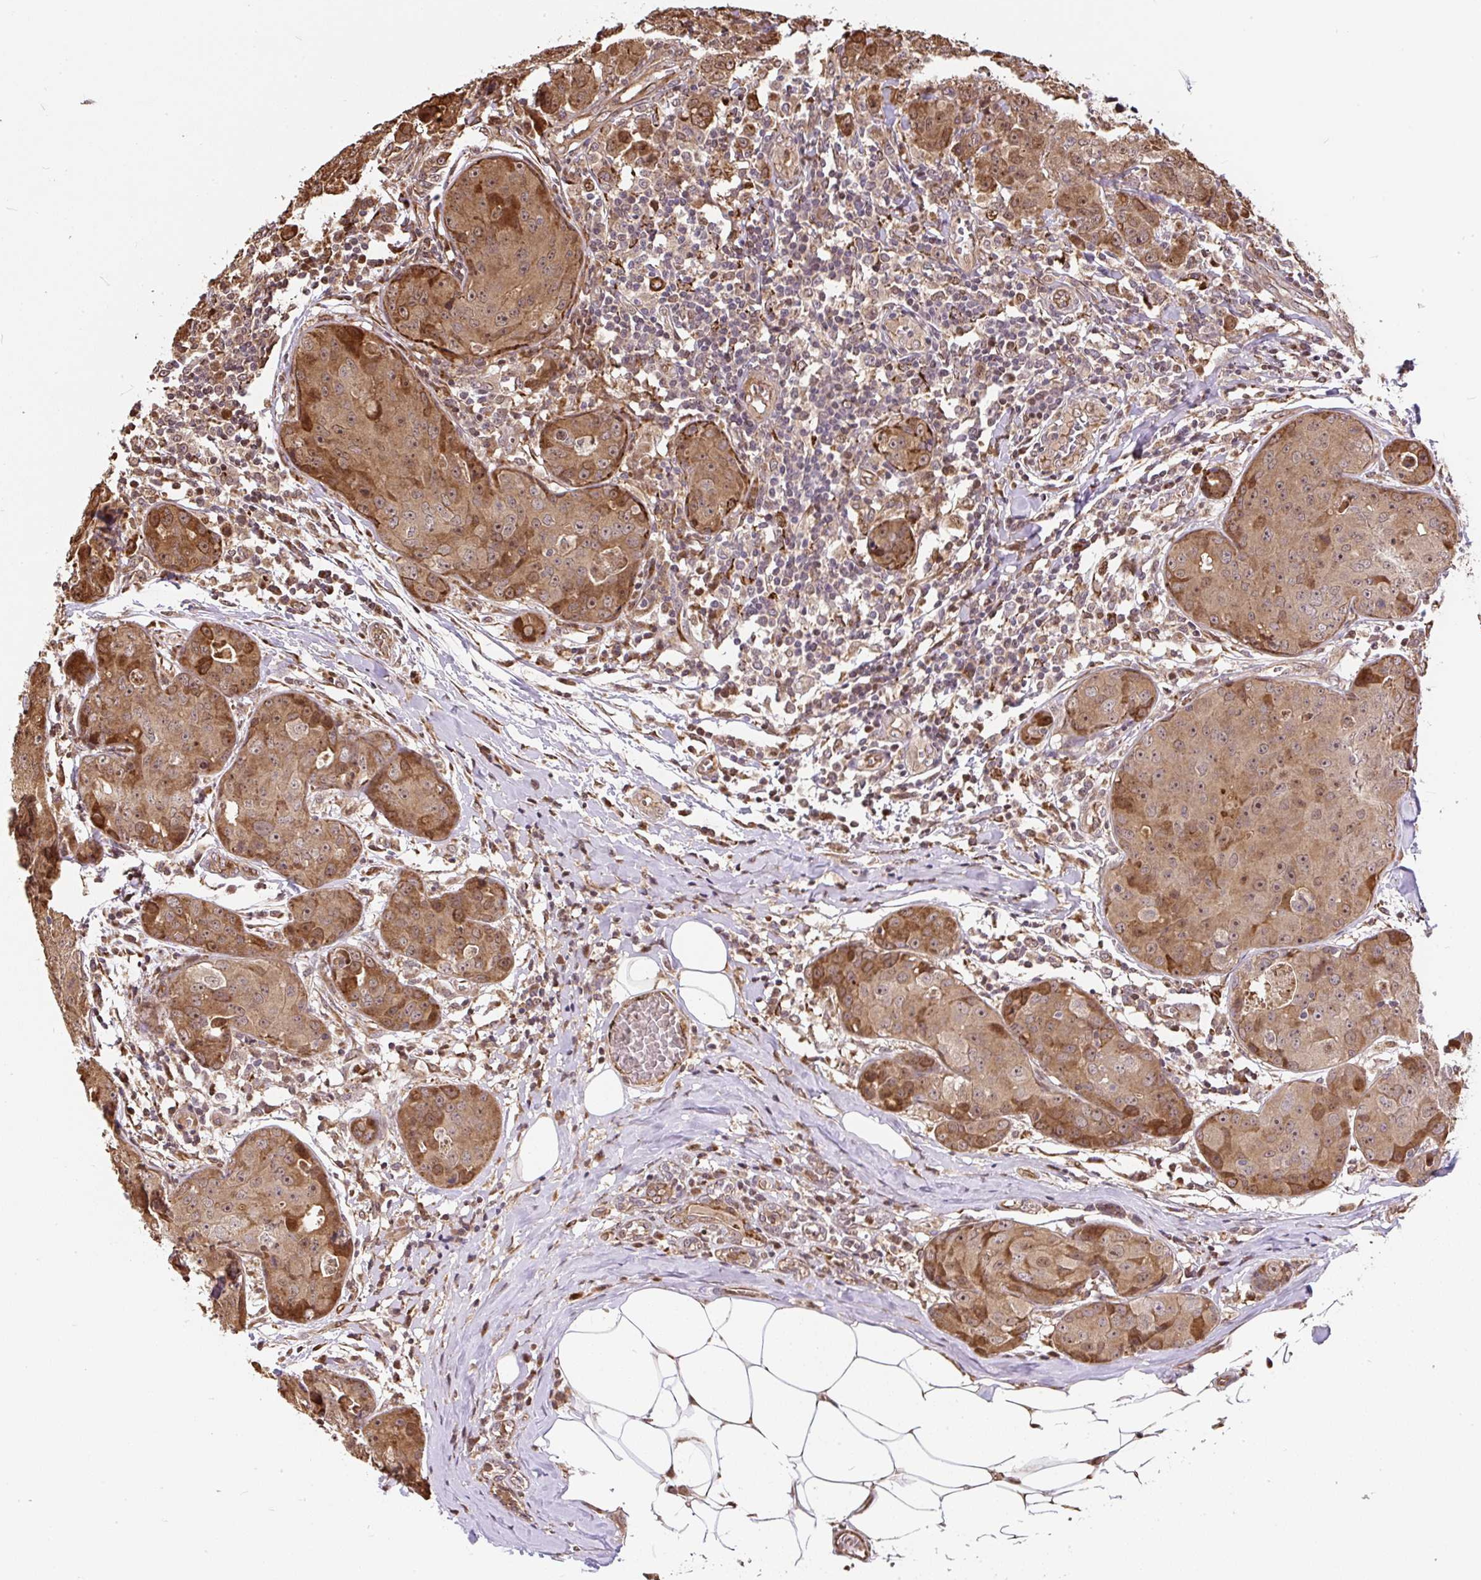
{"staining": {"intensity": "moderate", "quantity": ">75%", "location": "cytoplasmic/membranous,nuclear"}, "tissue": "breast cancer", "cell_type": "Tumor cells", "image_type": "cancer", "snomed": [{"axis": "morphology", "description": "Duct carcinoma"}, {"axis": "topography", "description": "Breast"}], "caption": "The immunohistochemical stain highlights moderate cytoplasmic/membranous and nuclear positivity in tumor cells of breast cancer (infiltrating ductal carcinoma) tissue.", "gene": "PUS7L", "patient": {"sex": "female", "age": 43}}